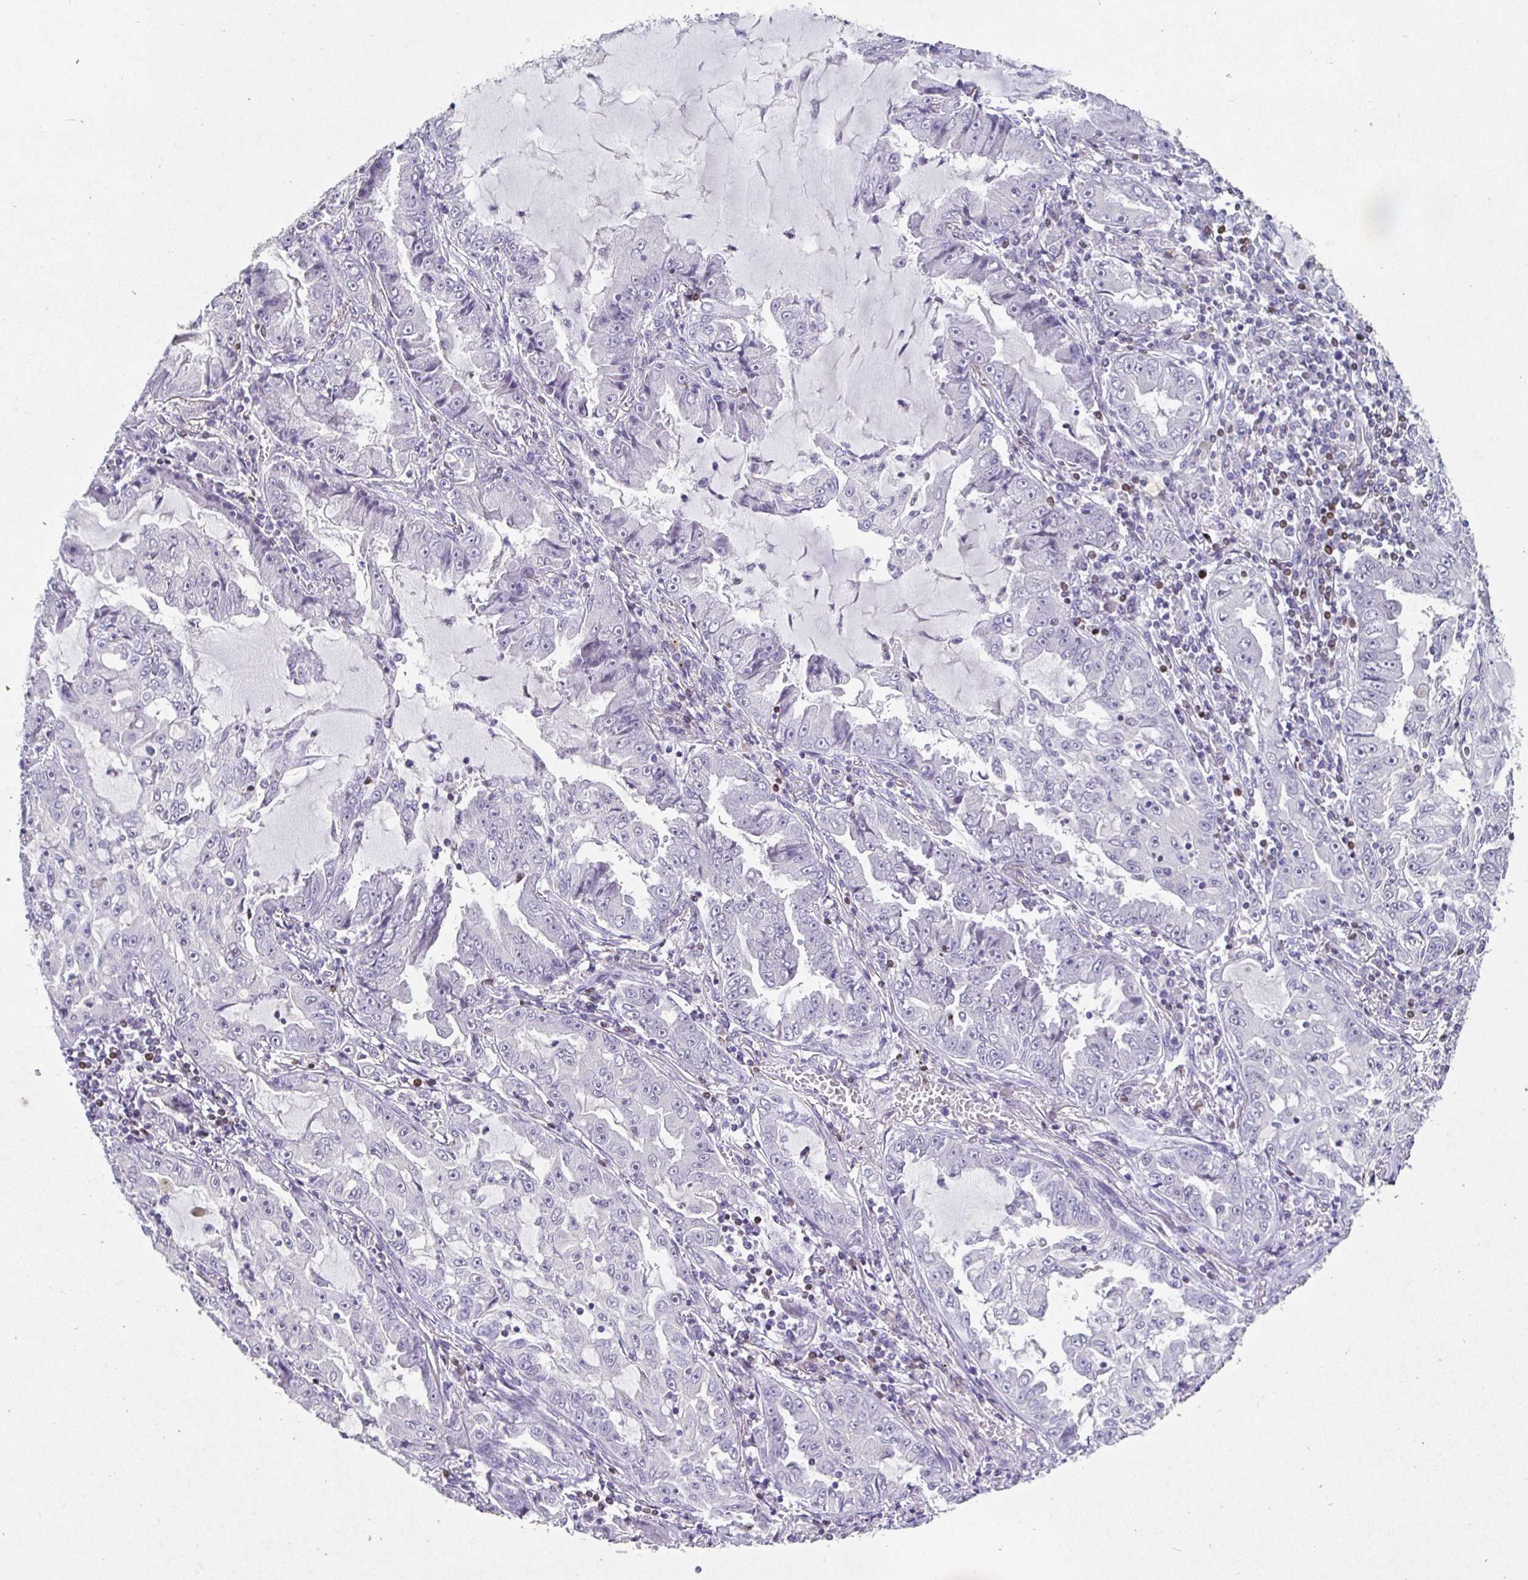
{"staining": {"intensity": "negative", "quantity": "none", "location": "none"}, "tissue": "lung cancer", "cell_type": "Tumor cells", "image_type": "cancer", "snomed": [{"axis": "morphology", "description": "Adenocarcinoma, NOS"}, {"axis": "topography", "description": "Lung"}], "caption": "This is an immunohistochemistry photomicrograph of human lung adenocarcinoma. There is no expression in tumor cells.", "gene": "SATB1", "patient": {"sex": "female", "age": 52}}